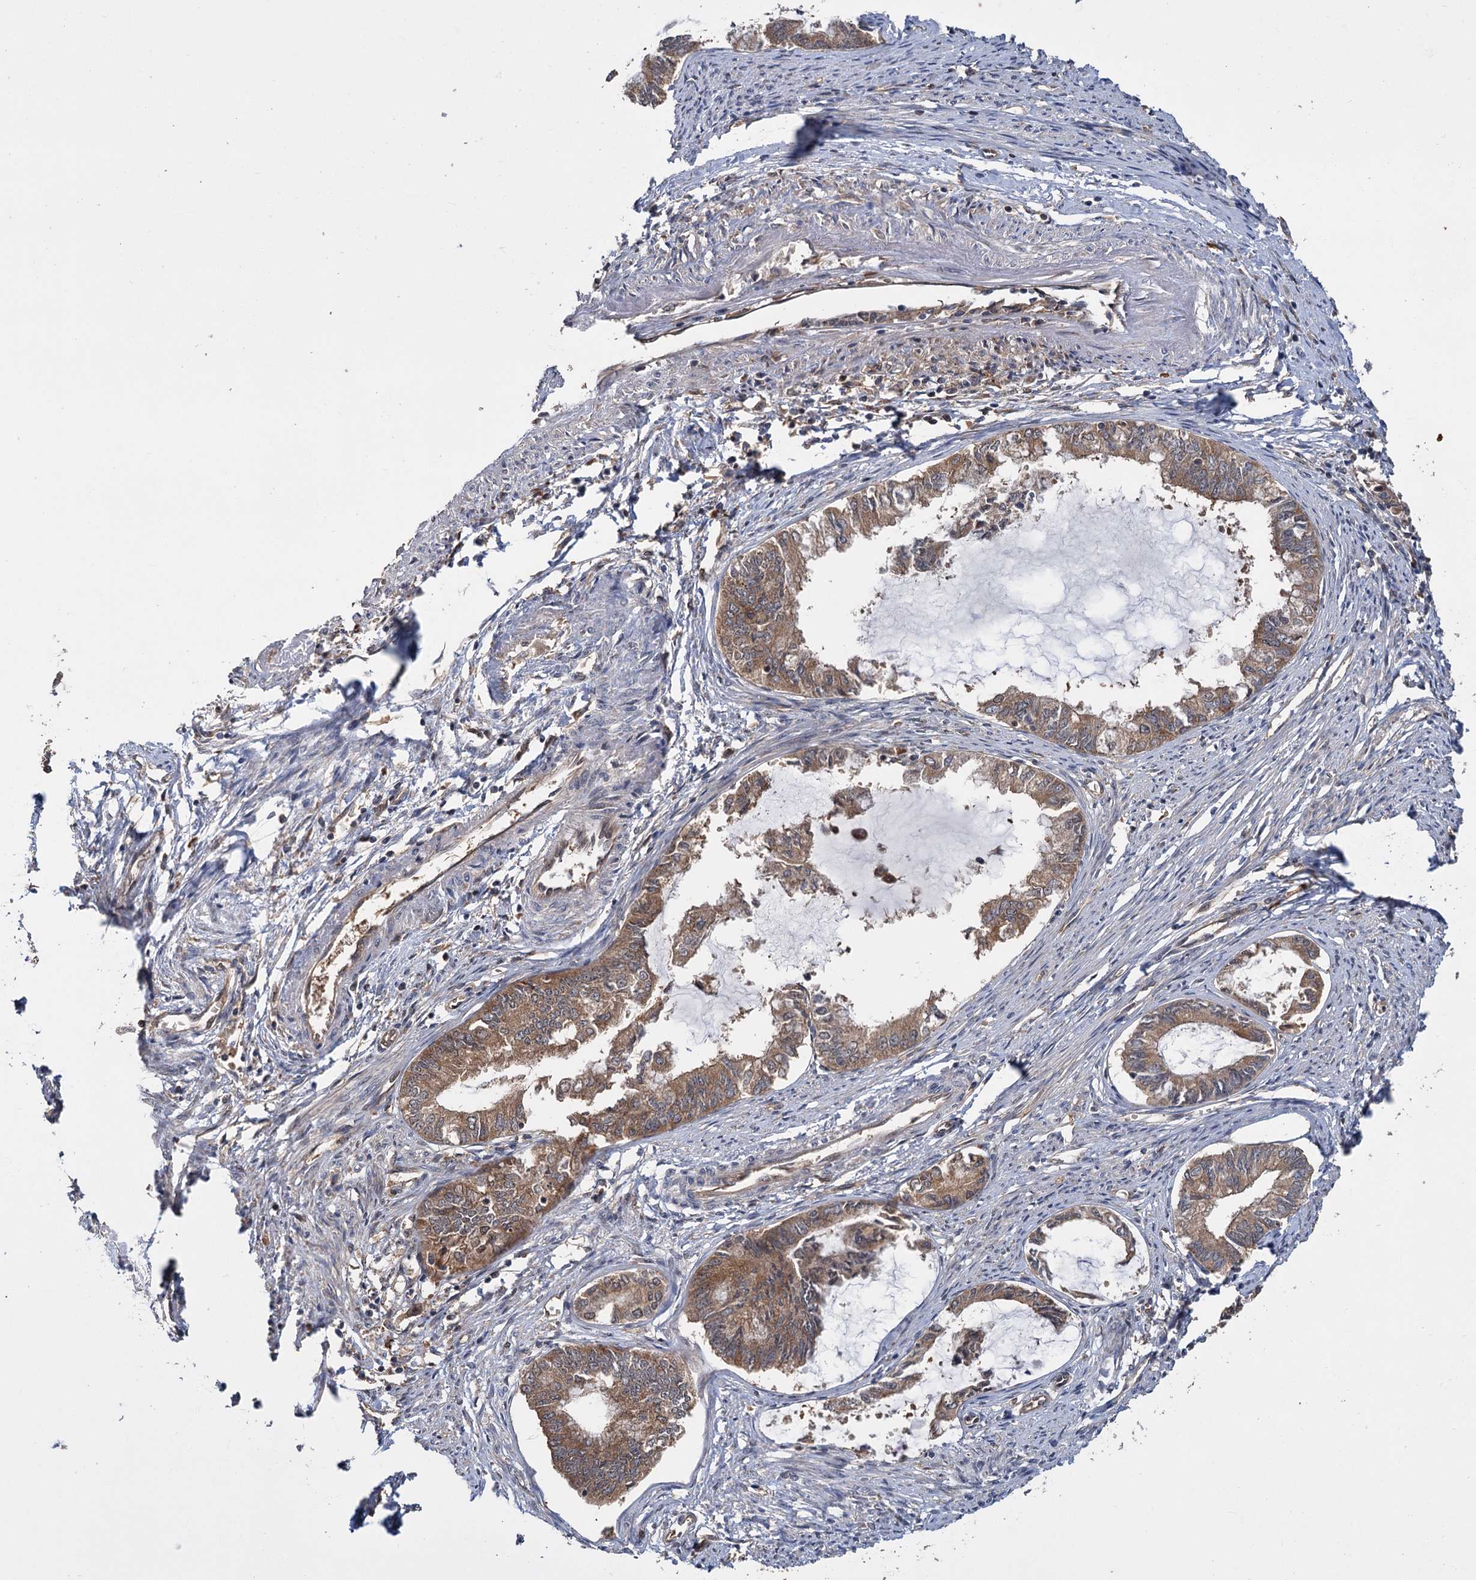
{"staining": {"intensity": "moderate", "quantity": ">75%", "location": "cytoplasmic/membranous"}, "tissue": "endometrial cancer", "cell_type": "Tumor cells", "image_type": "cancer", "snomed": [{"axis": "morphology", "description": "Adenocarcinoma, NOS"}, {"axis": "topography", "description": "Endometrium"}], "caption": "Adenocarcinoma (endometrial) stained with a brown dye shows moderate cytoplasmic/membranous positive positivity in approximately >75% of tumor cells.", "gene": "KANSL2", "patient": {"sex": "female", "age": 86}}